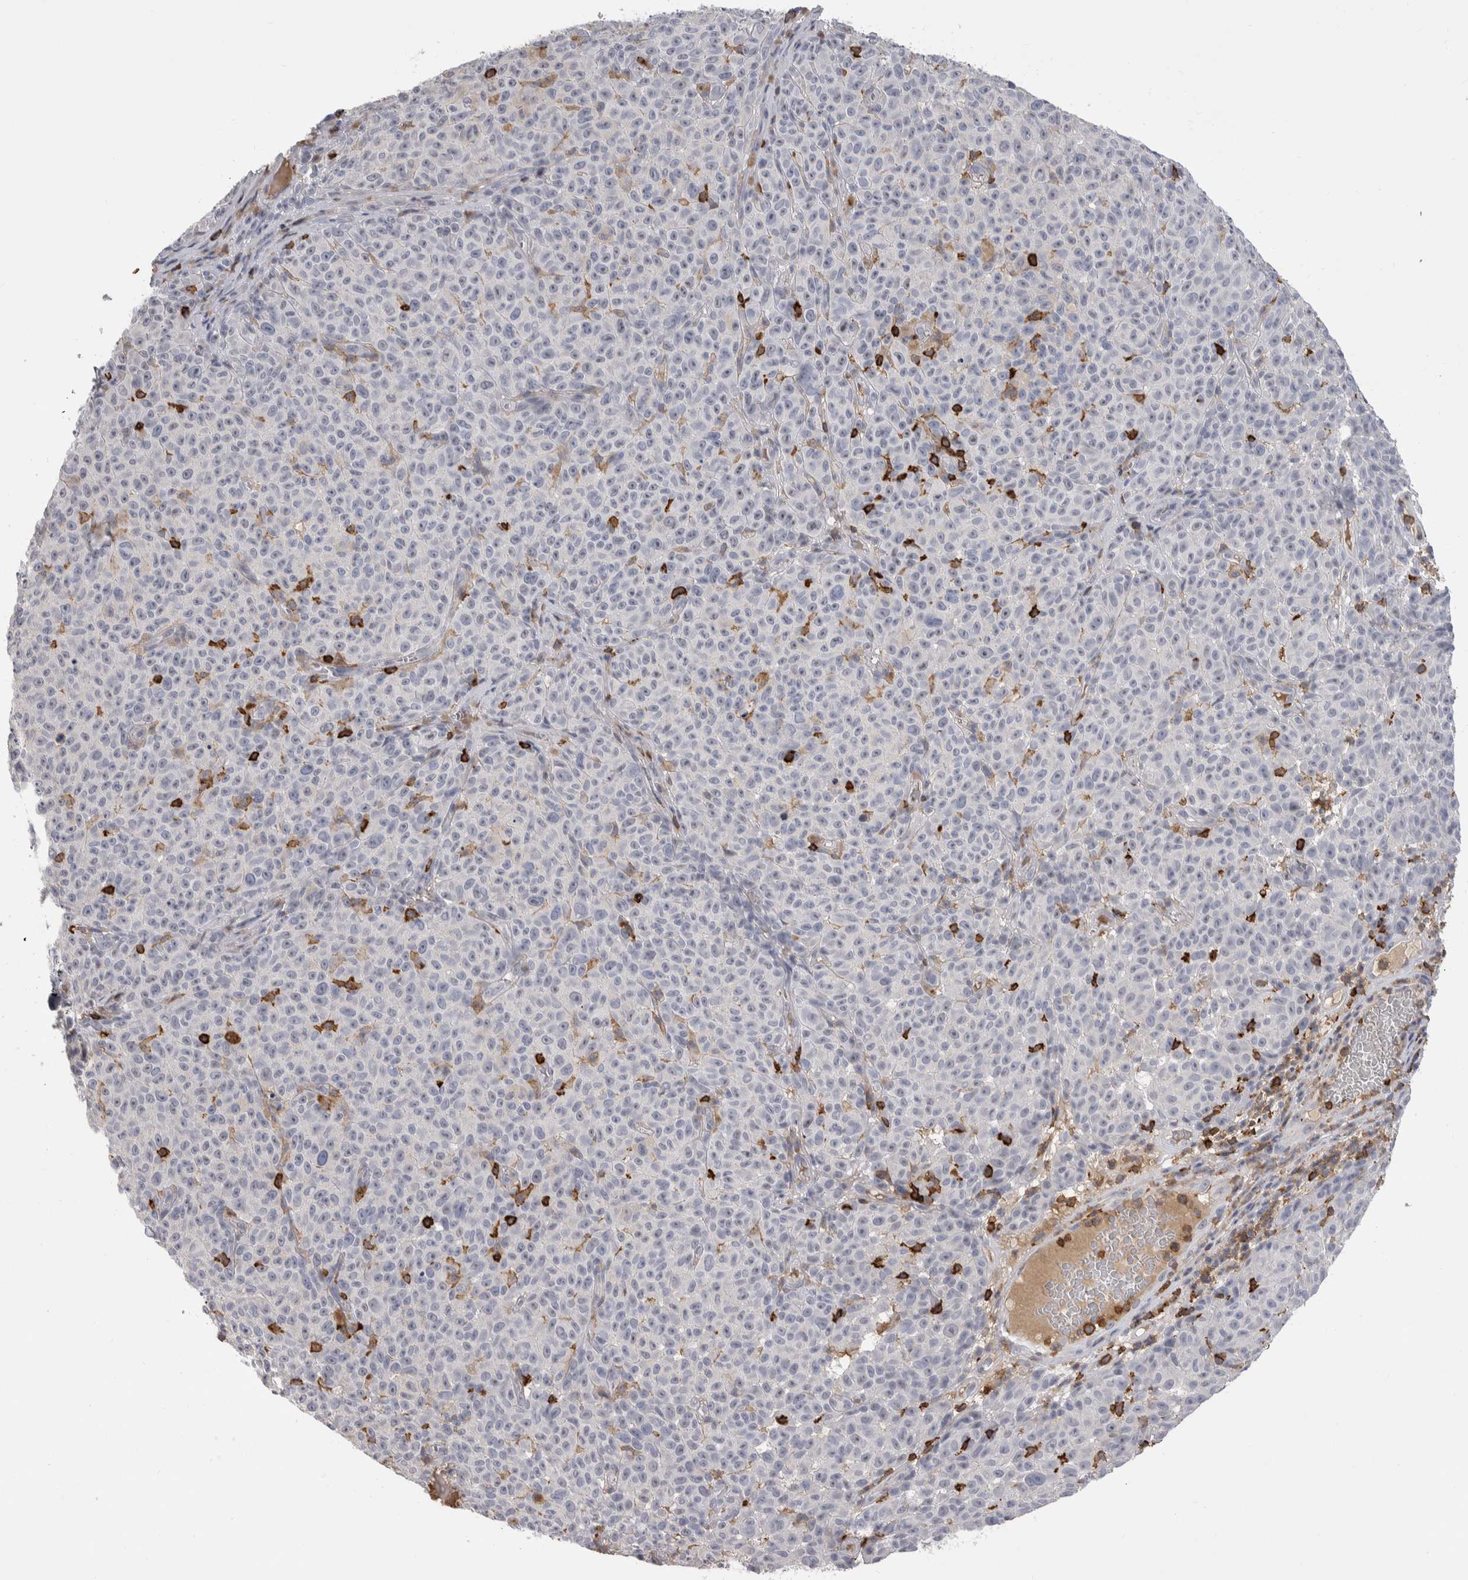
{"staining": {"intensity": "negative", "quantity": "none", "location": "none"}, "tissue": "melanoma", "cell_type": "Tumor cells", "image_type": "cancer", "snomed": [{"axis": "morphology", "description": "Malignant melanoma, NOS"}, {"axis": "topography", "description": "Skin"}], "caption": "IHC of melanoma shows no positivity in tumor cells.", "gene": "CEP295NL", "patient": {"sex": "female", "age": 82}}